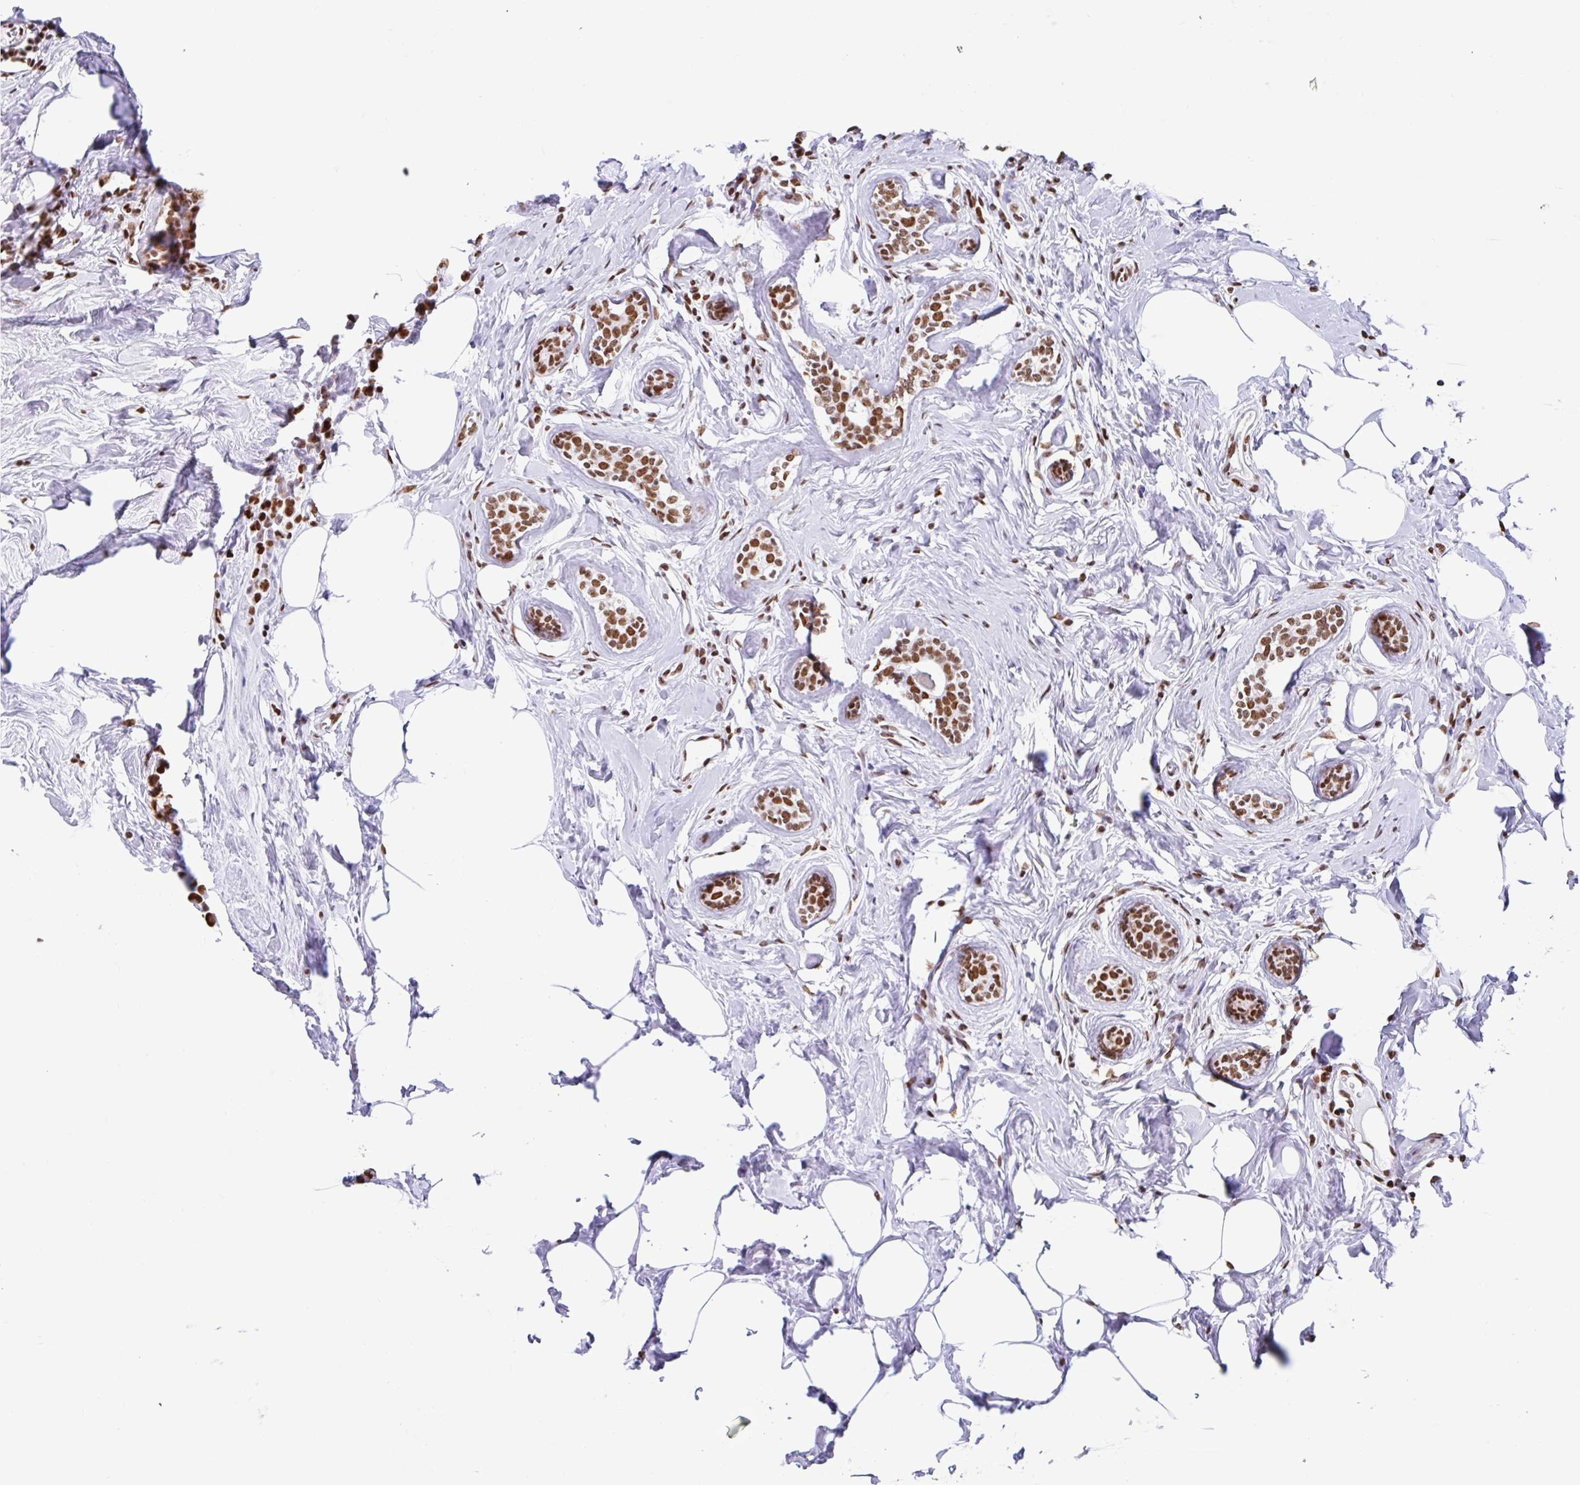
{"staining": {"intensity": "moderate", "quantity": ">75%", "location": "nuclear"}, "tissue": "breast cancer", "cell_type": "Tumor cells", "image_type": "cancer", "snomed": [{"axis": "morphology", "description": "Duct carcinoma"}, {"axis": "topography", "description": "Breast"}], "caption": "Approximately >75% of tumor cells in intraductal carcinoma (breast) demonstrate moderate nuclear protein staining as visualized by brown immunohistochemical staining.", "gene": "KHDRBS1", "patient": {"sex": "female", "age": 80}}